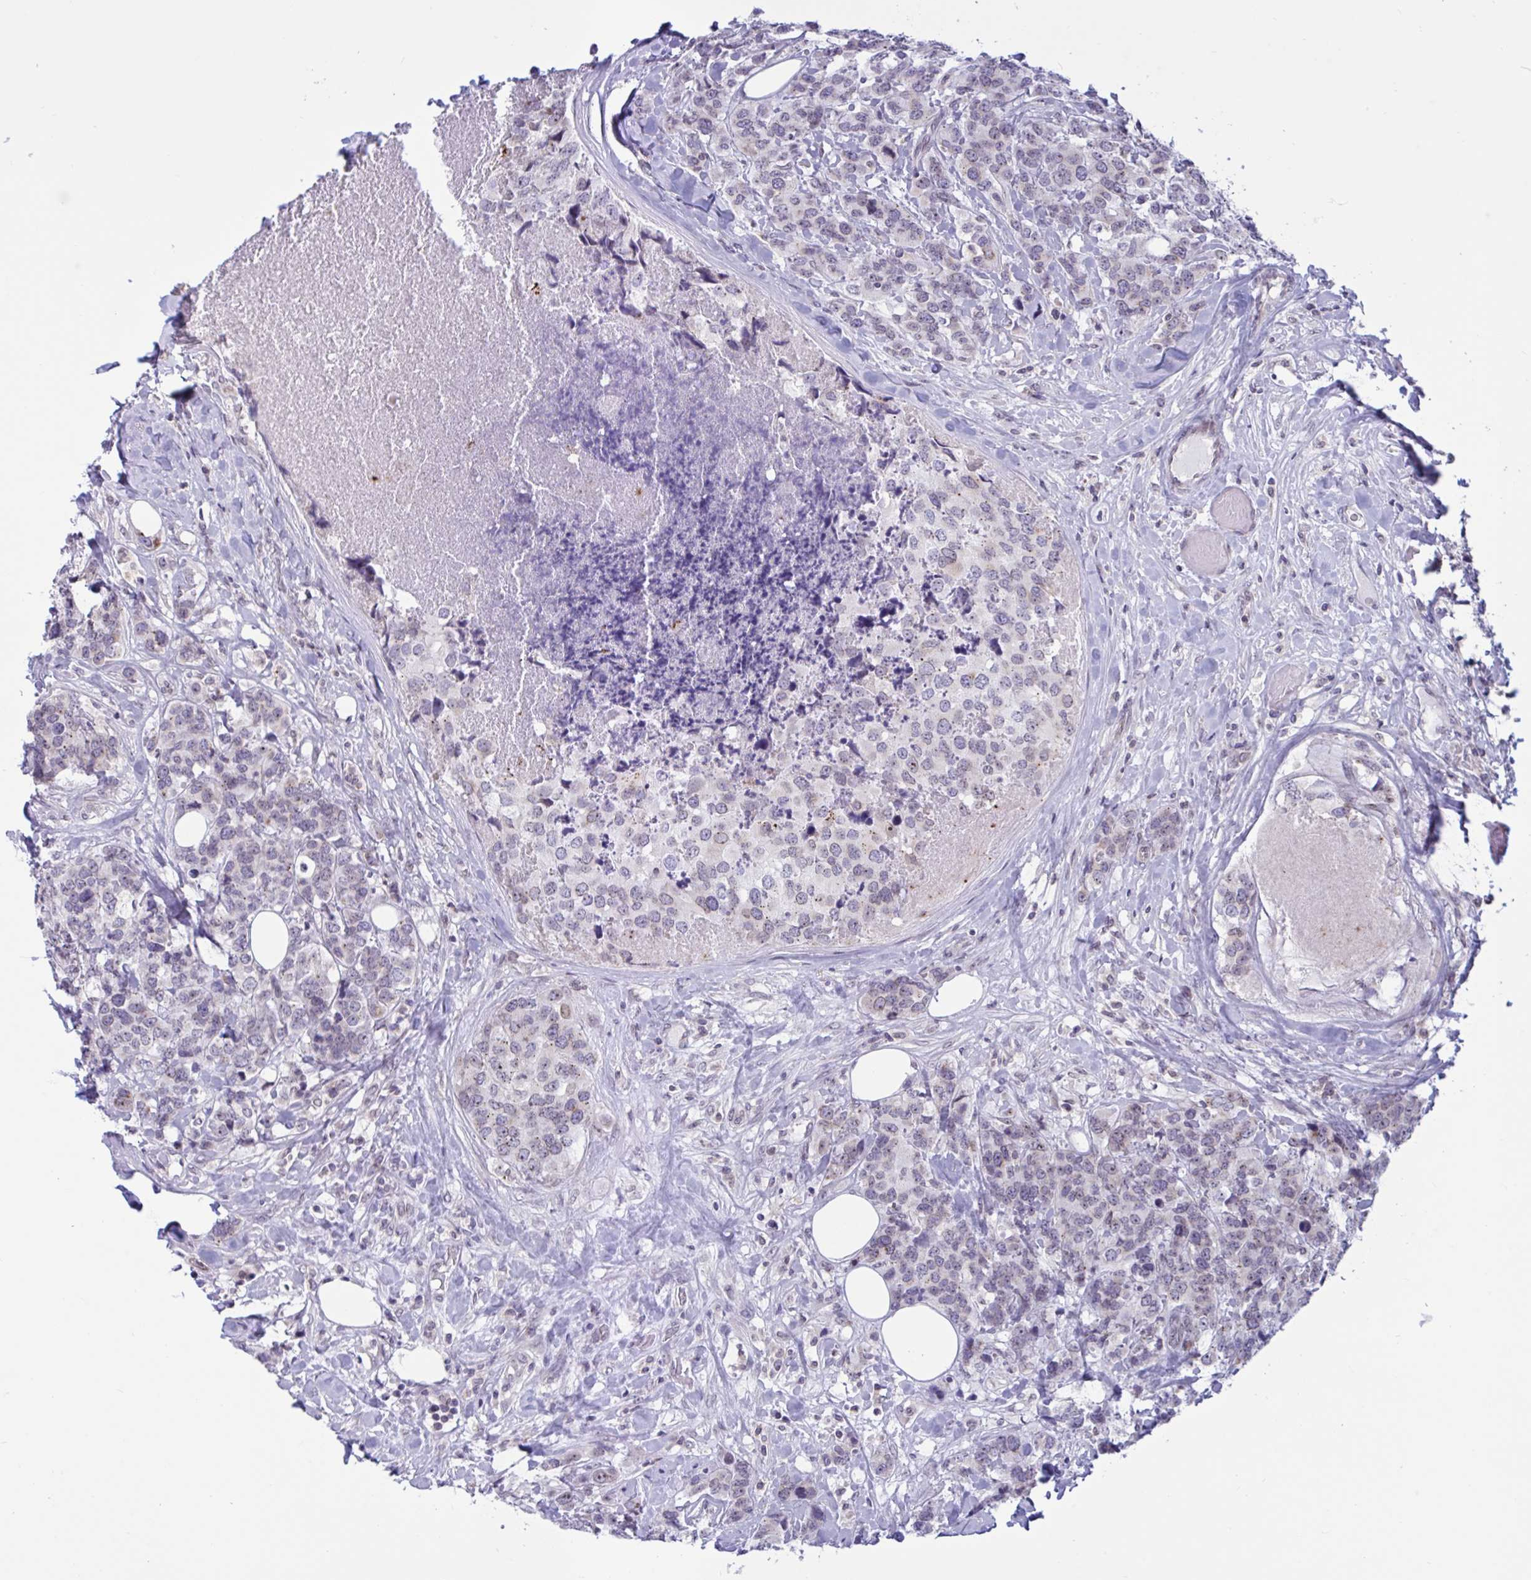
{"staining": {"intensity": "weak", "quantity": "<25%", "location": "cytoplasmic/membranous"}, "tissue": "breast cancer", "cell_type": "Tumor cells", "image_type": "cancer", "snomed": [{"axis": "morphology", "description": "Lobular carcinoma"}, {"axis": "topography", "description": "Breast"}], "caption": "Immunohistochemistry of breast cancer demonstrates no staining in tumor cells. The staining was performed using DAB (3,3'-diaminobenzidine) to visualize the protein expression in brown, while the nuclei were stained in blue with hematoxylin (Magnification: 20x).", "gene": "DOCK11", "patient": {"sex": "female", "age": 59}}